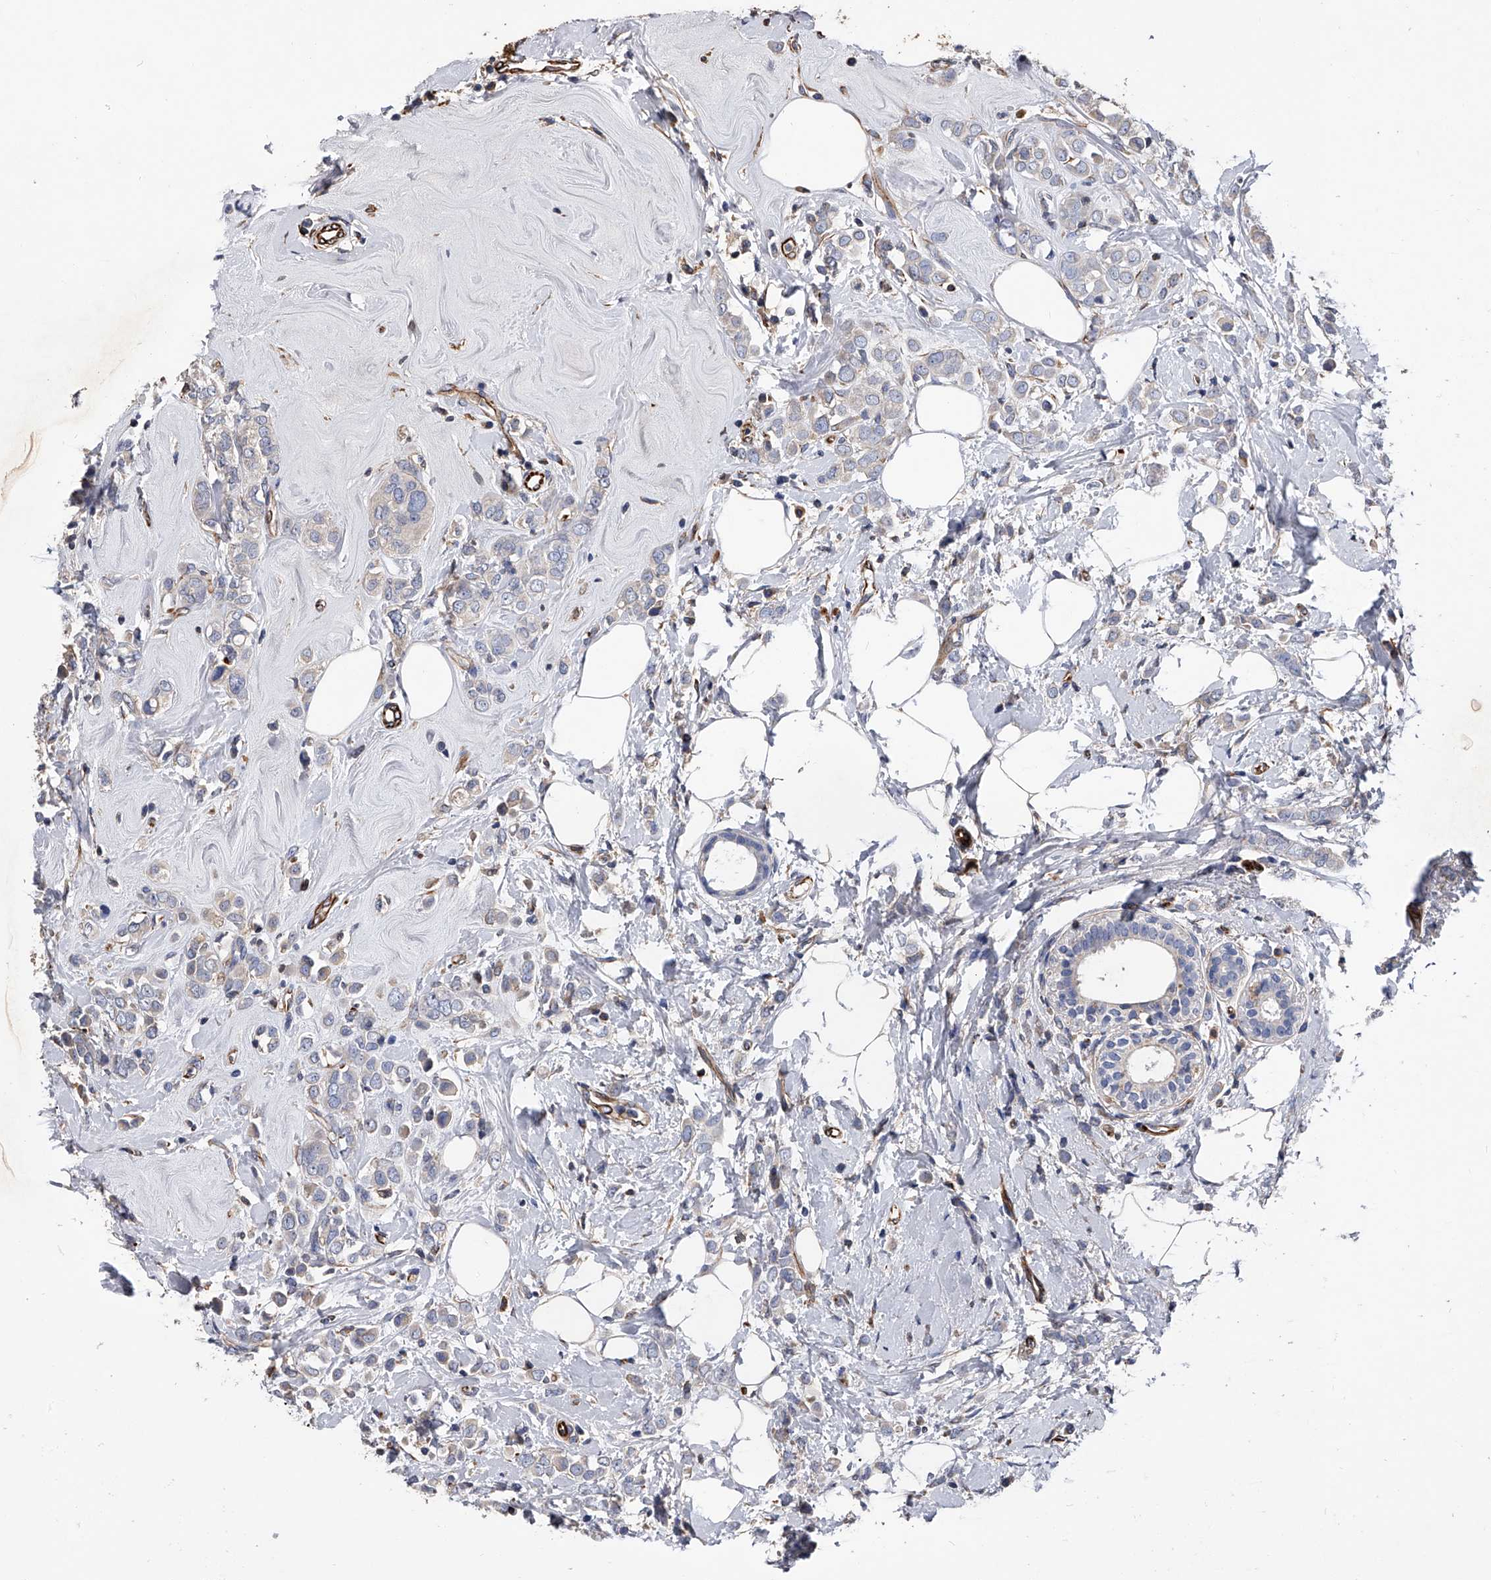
{"staining": {"intensity": "negative", "quantity": "none", "location": "none"}, "tissue": "breast cancer", "cell_type": "Tumor cells", "image_type": "cancer", "snomed": [{"axis": "morphology", "description": "Lobular carcinoma"}, {"axis": "topography", "description": "Breast"}], "caption": "Immunohistochemical staining of human breast lobular carcinoma reveals no significant positivity in tumor cells. (DAB IHC with hematoxylin counter stain).", "gene": "EFCAB7", "patient": {"sex": "female", "age": 47}}